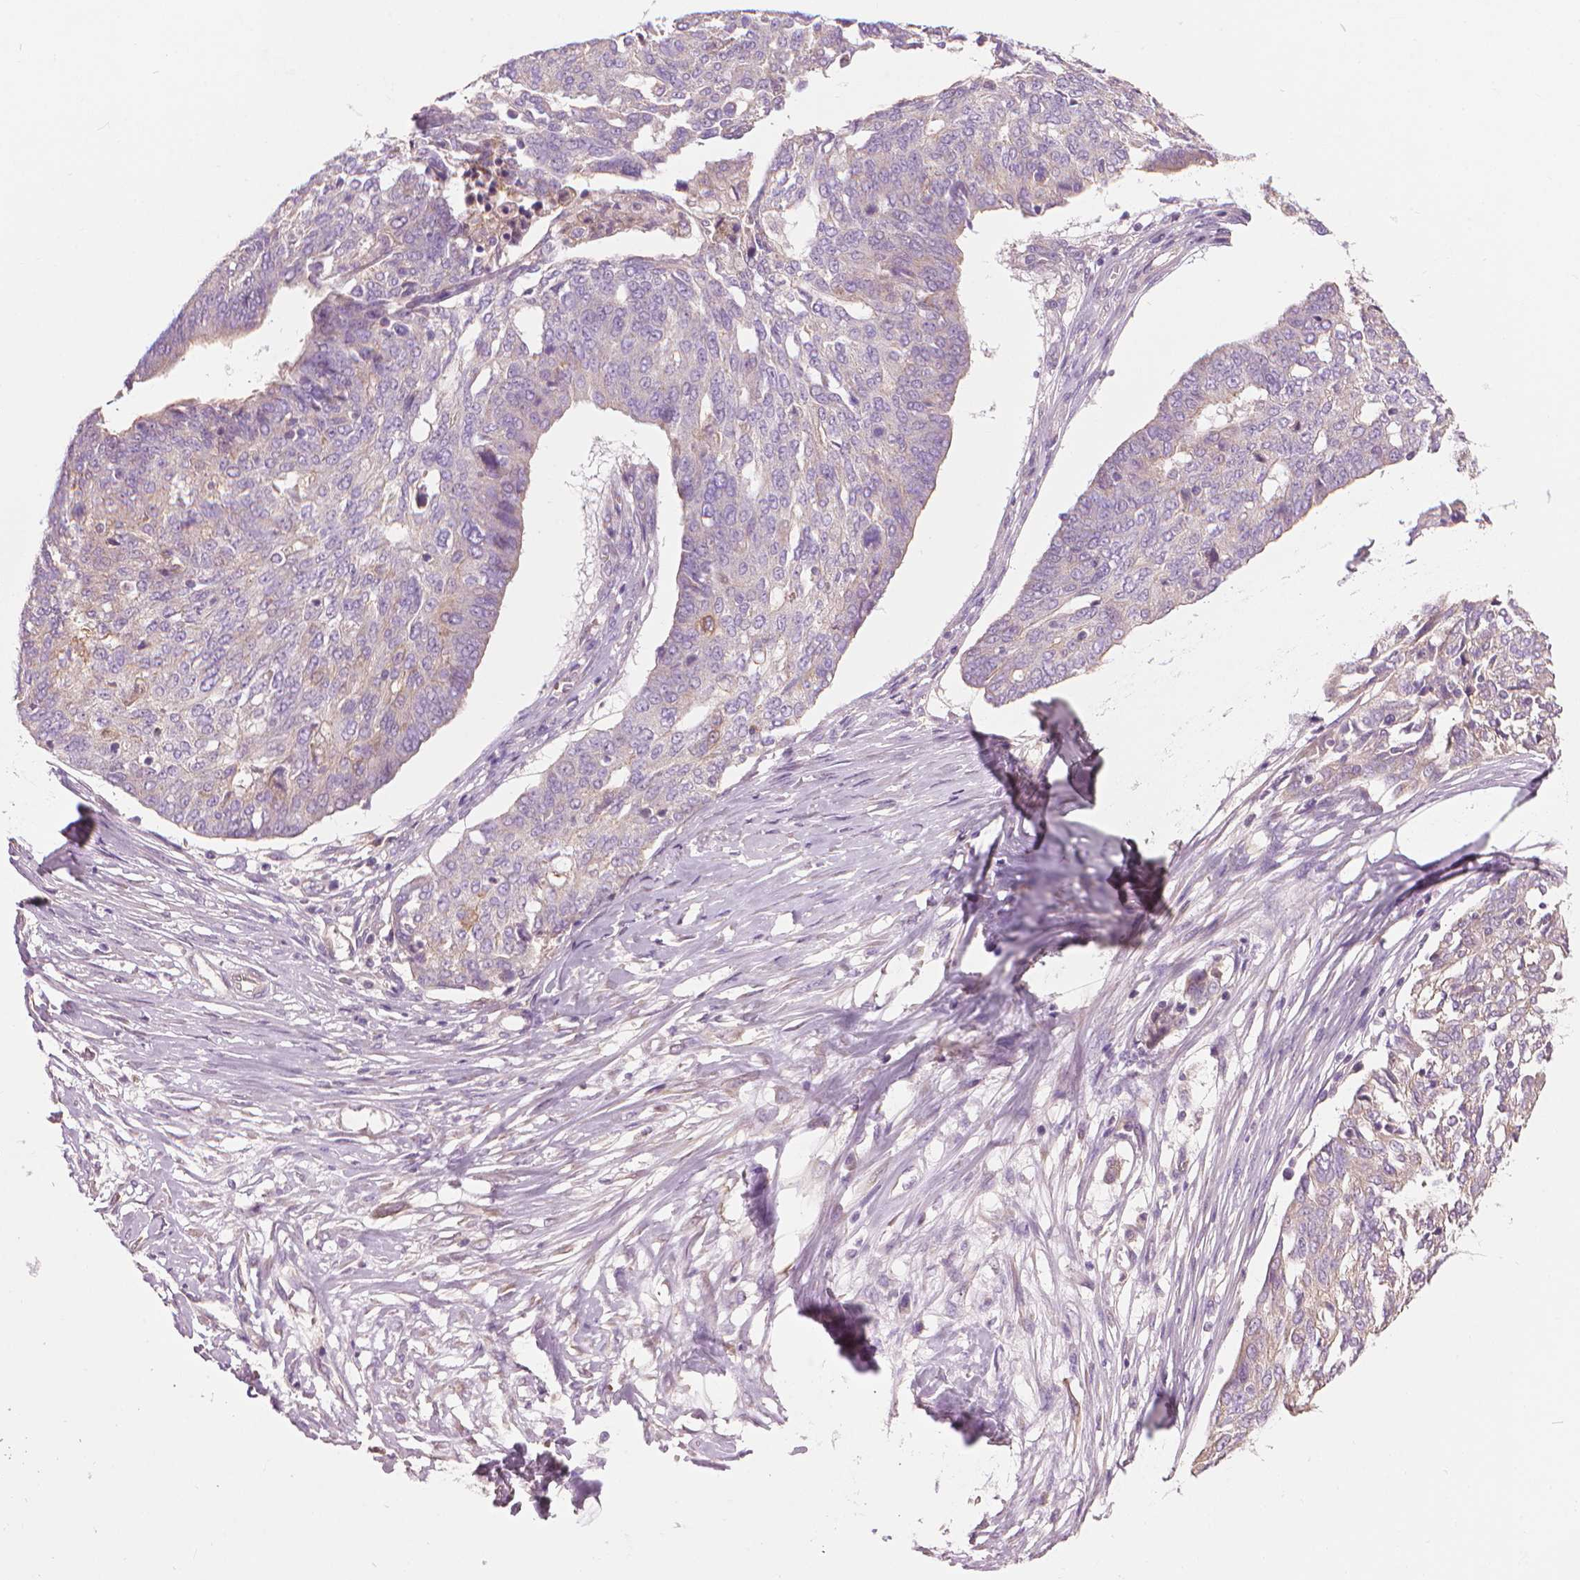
{"staining": {"intensity": "negative", "quantity": "none", "location": "none"}, "tissue": "ovarian cancer", "cell_type": "Tumor cells", "image_type": "cancer", "snomed": [{"axis": "morphology", "description": "Cystadenocarcinoma, serous, NOS"}, {"axis": "topography", "description": "Ovary"}], "caption": "Protein analysis of ovarian cancer (serous cystadenocarcinoma) reveals no significant staining in tumor cells.", "gene": "RIIAD1", "patient": {"sex": "female", "age": 67}}